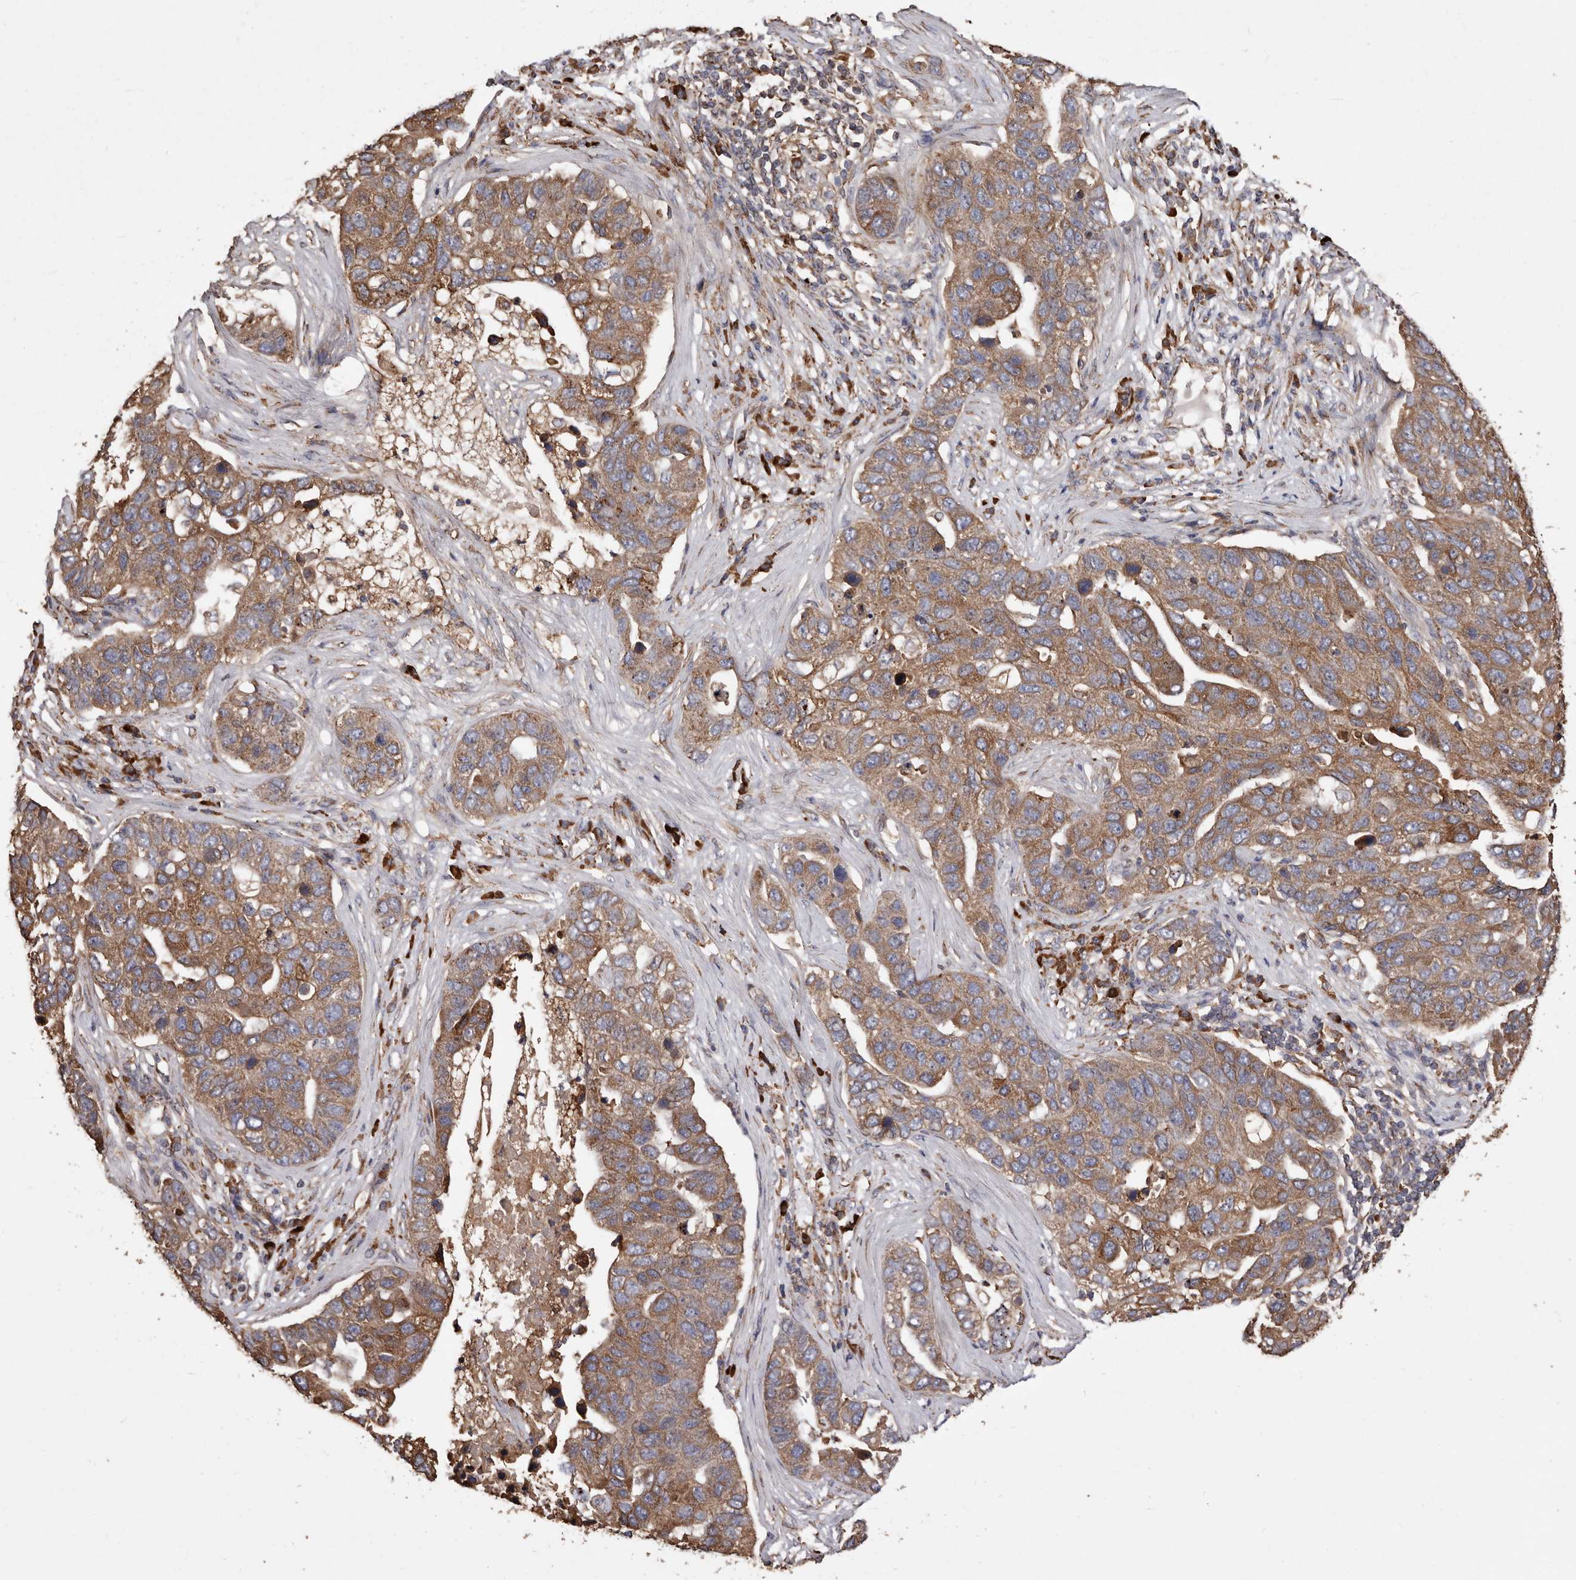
{"staining": {"intensity": "moderate", "quantity": ">75%", "location": "cytoplasmic/membranous"}, "tissue": "pancreatic cancer", "cell_type": "Tumor cells", "image_type": "cancer", "snomed": [{"axis": "morphology", "description": "Adenocarcinoma, NOS"}, {"axis": "topography", "description": "Pancreas"}], "caption": "Protein staining of adenocarcinoma (pancreatic) tissue demonstrates moderate cytoplasmic/membranous positivity in about >75% of tumor cells.", "gene": "STEAP2", "patient": {"sex": "female", "age": 61}}